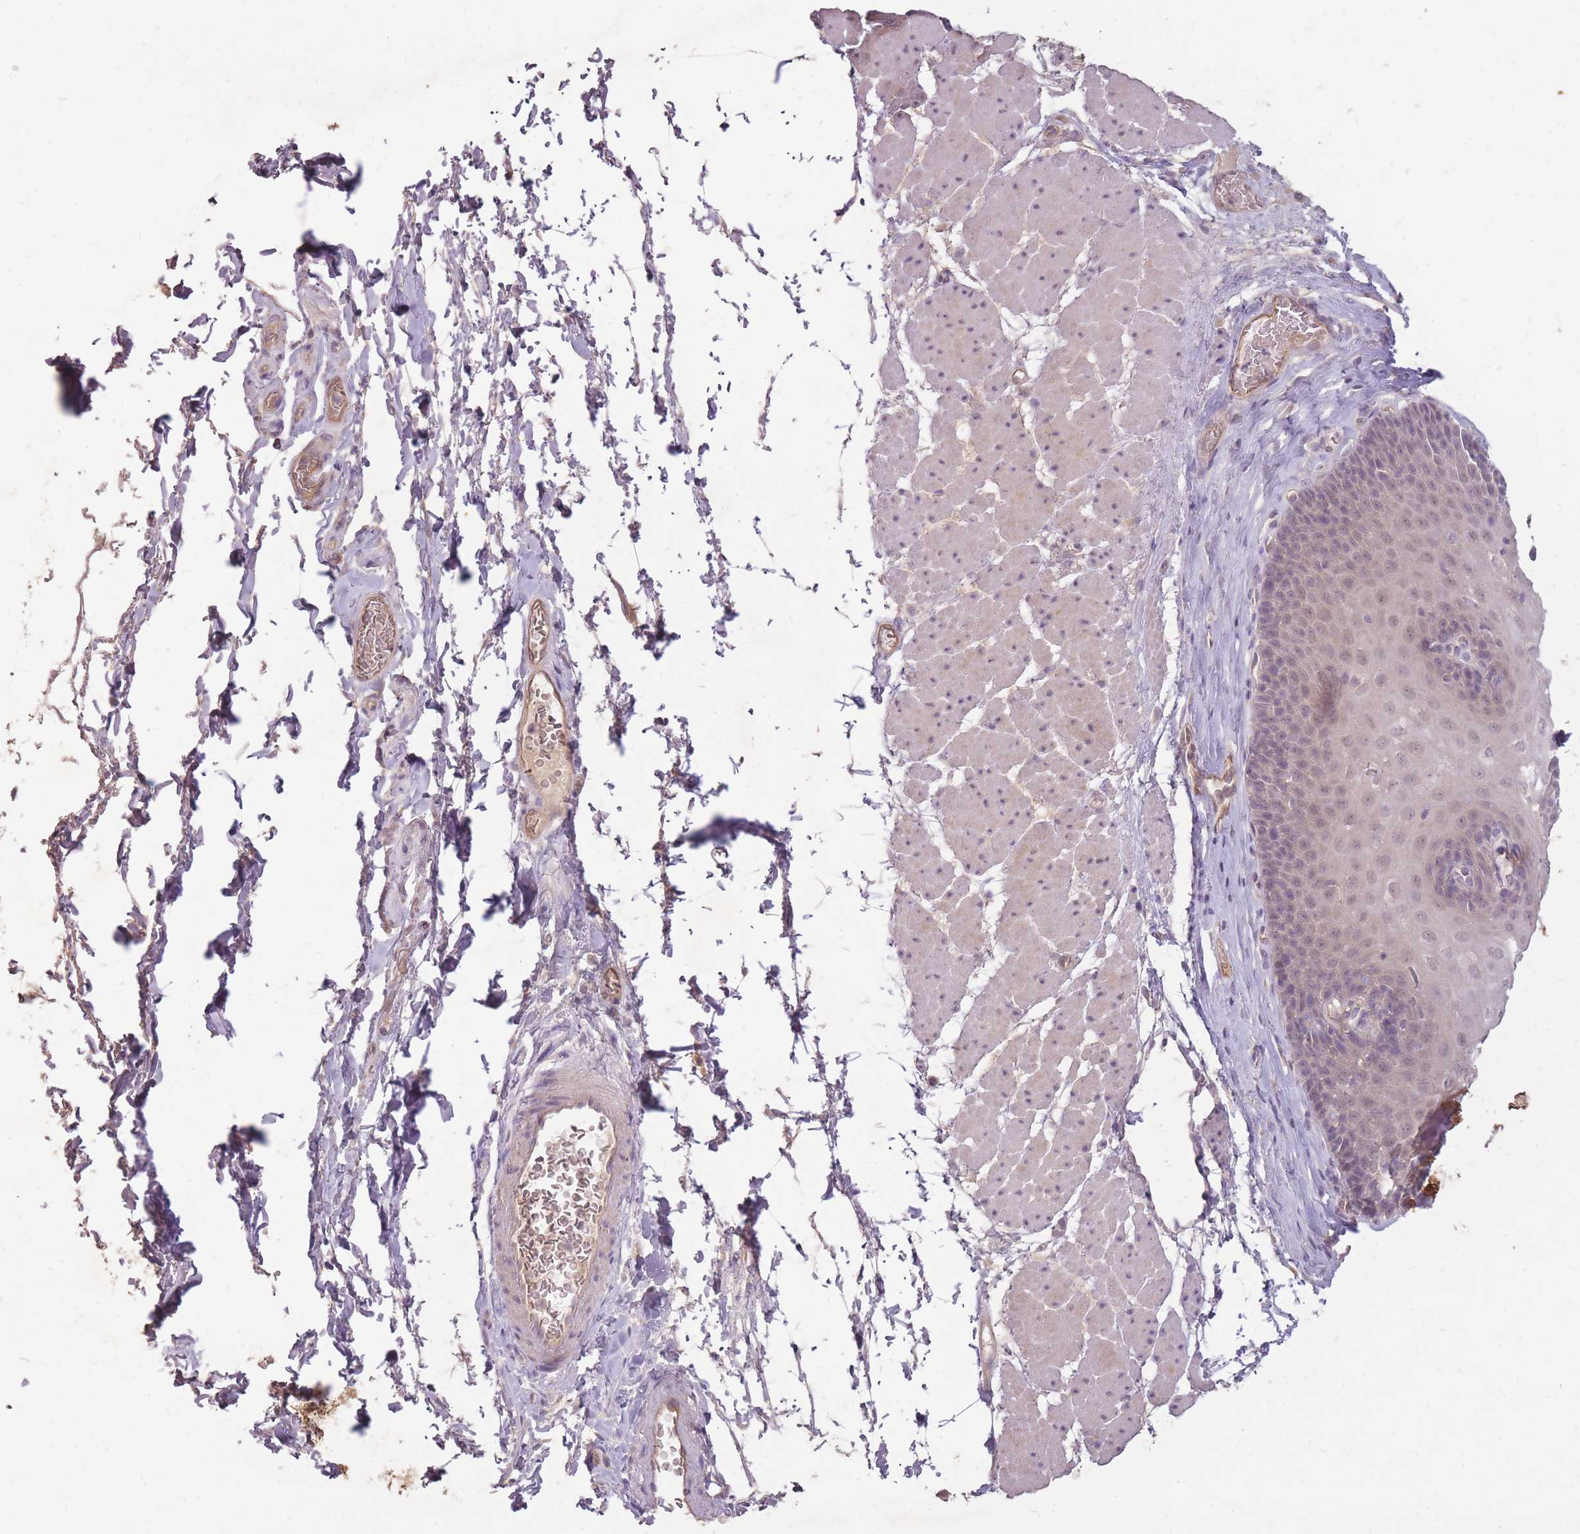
{"staining": {"intensity": "weak", "quantity": "25%-75%", "location": "cytoplasmic/membranous,nuclear"}, "tissue": "esophagus", "cell_type": "Squamous epithelial cells", "image_type": "normal", "snomed": [{"axis": "morphology", "description": "Normal tissue, NOS"}, {"axis": "topography", "description": "Esophagus"}], "caption": "Protein expression analysis of benign human esophagus reveals weak cytoplasmic/membranous,nuclear expression in approximately 25%-75% of squamous epithelial cells.", "gene": "LRATD2", "patient": {"sex": "female", "age": 66}}